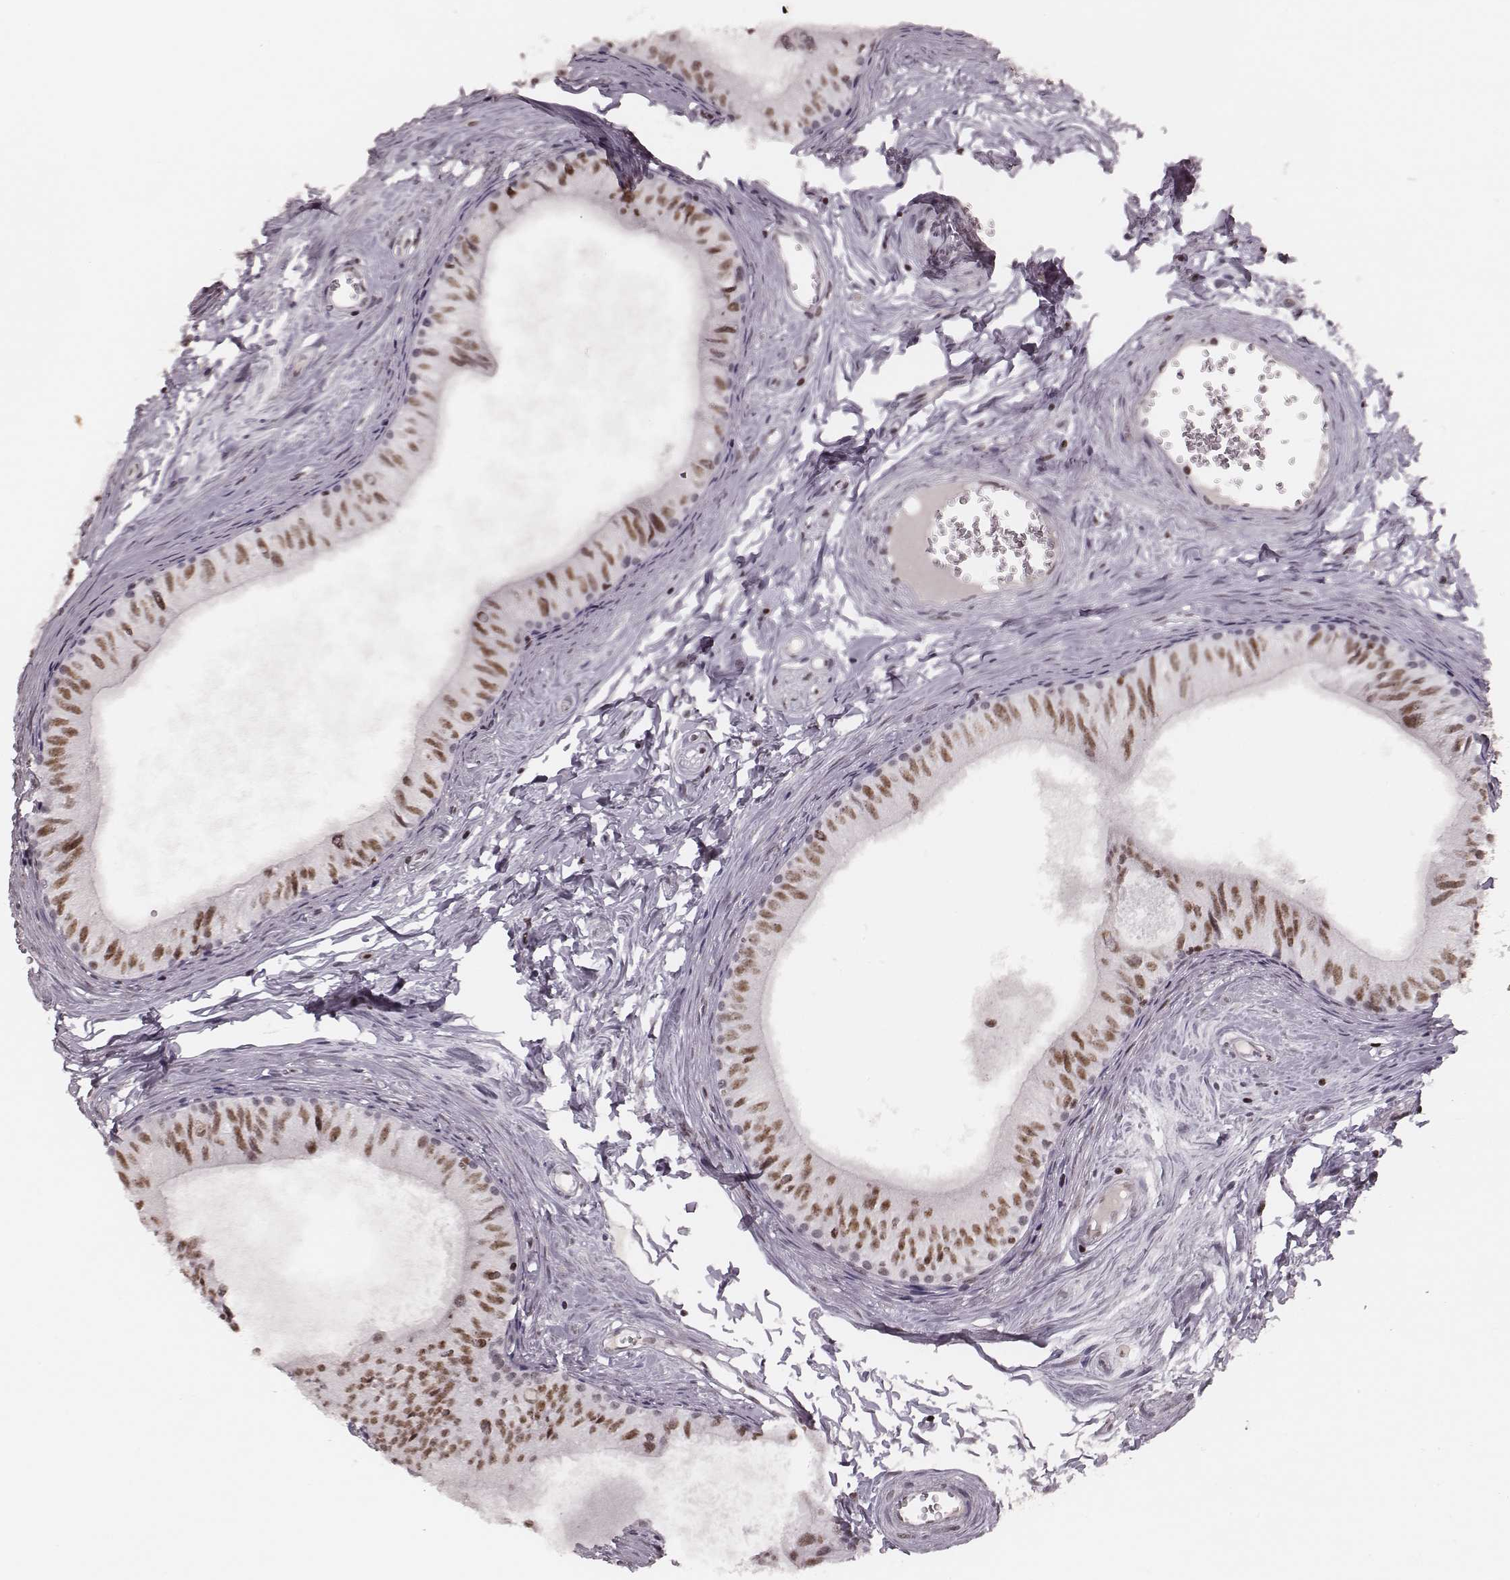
{"staining": {"intensity": "strong", "quantity": "<25%", "location": "nuclear"}, "tissue": "epididymis", "cell_type": "Glandular cells", "image_type": "normal", "snomed": [{"axis": "morphology", "description": "Normal tissue, NOS"}, {"axis": "topography", "description": "Epididymis"}], "caption": "Protein staining reveals strong nuclear expression in approximately <25% of glandular cells in benign epididymis. (DAB (3,3'-diaminobenzidine) = brown stain, brightfield microscopy at high magnification).", "gene": "PARP1", "patient": {"sex": "male", "age": 52}}